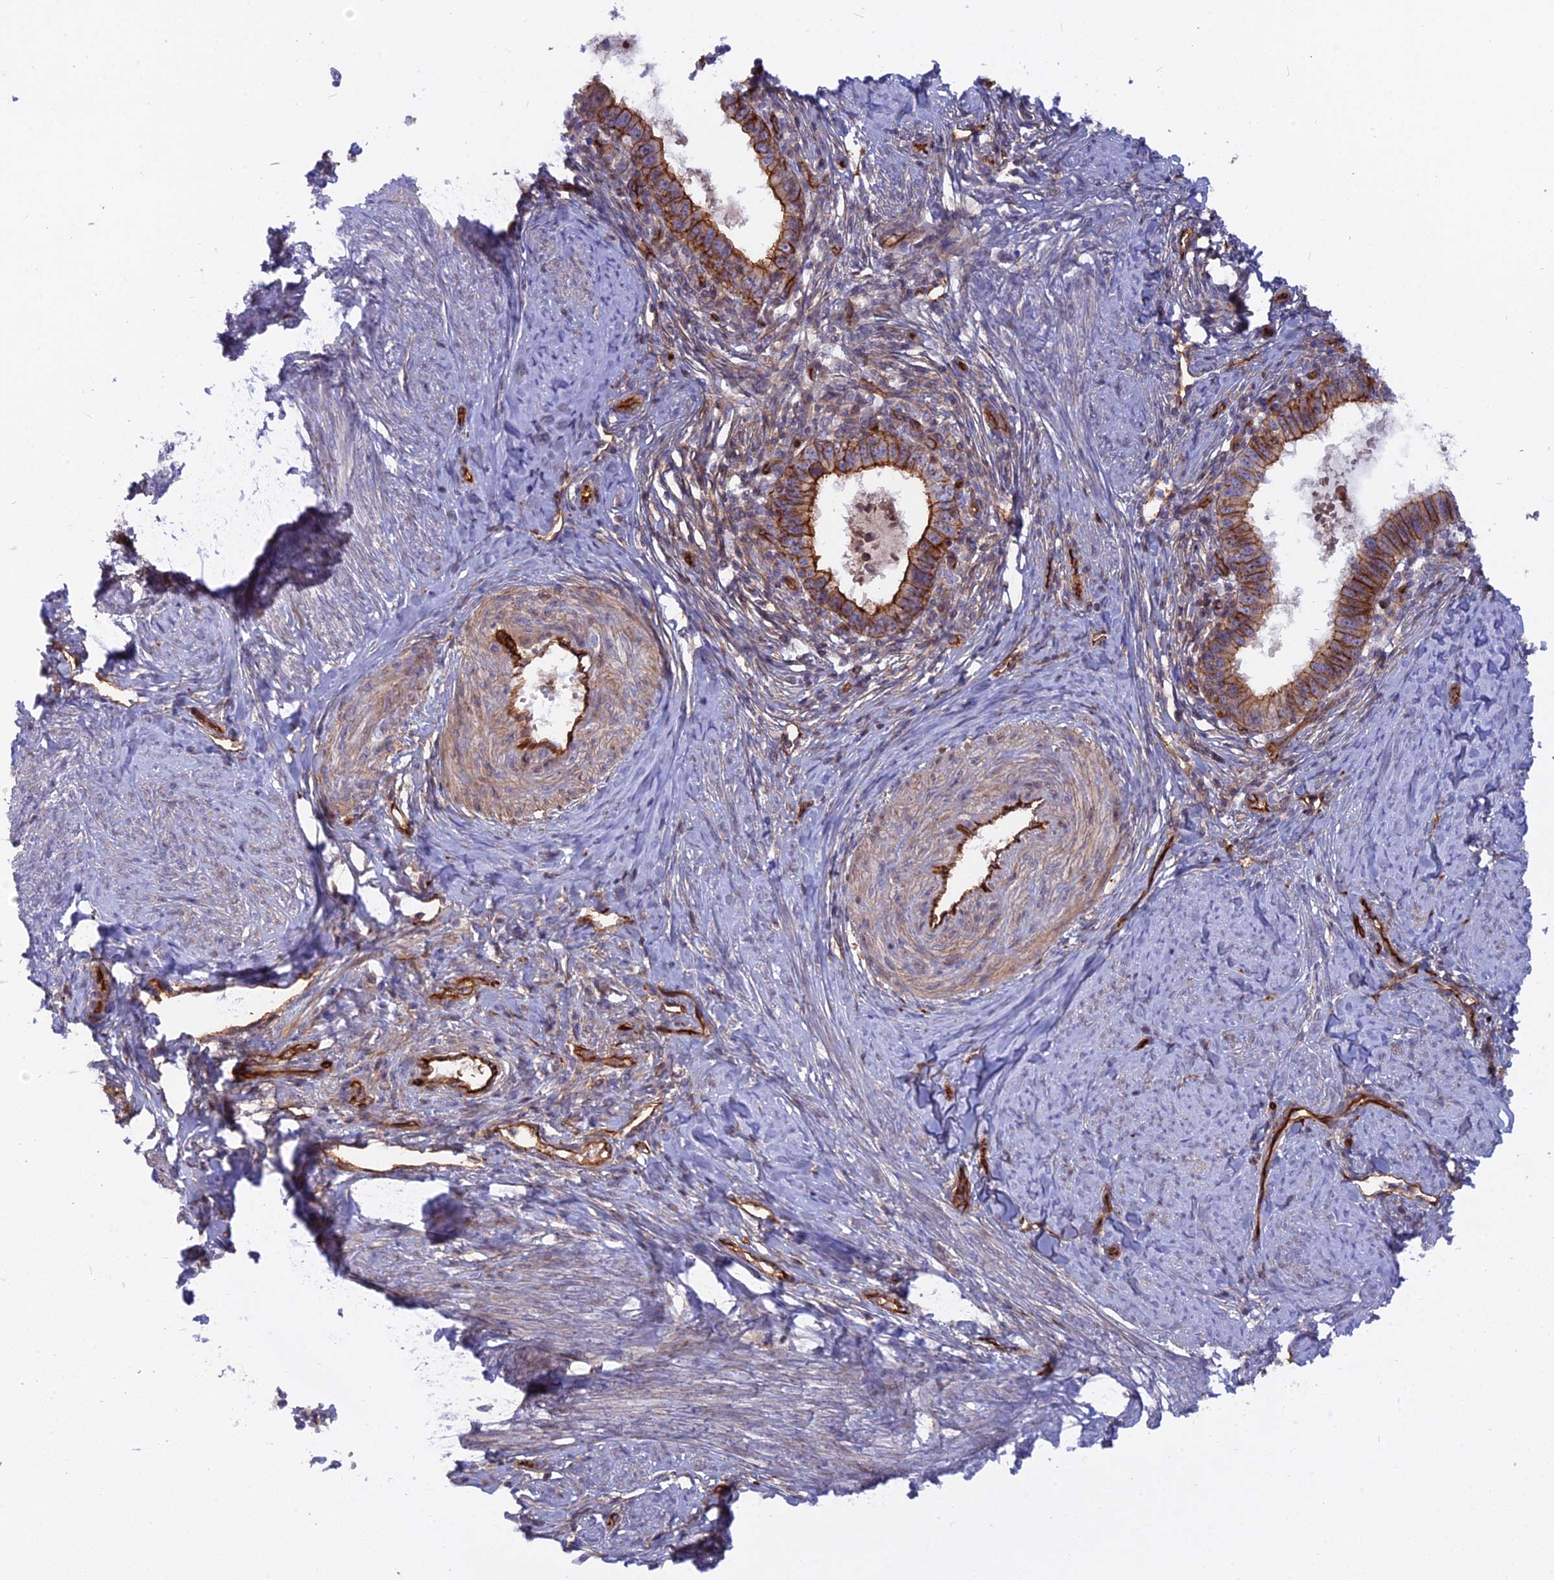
{"staining": {"intensity": "strong", "quantity": ">75%", "location": "cytoplasmic/membranous"}, "tissue": "cervical cancer", "cell_type": "Tumor cells", "image_type": "cancer", "snomed": [{"axis": "morphology", "description": "Adenocarcinoma, NOS"}, {"axis": "topography", "description": "Cervix"}], "caption": "This micrograph demonstrates cervical adenocarcinoma stained with immunohistochemistry to label a protein in brown. The cytoplasmic/membranous of tumor cells show strong positivity for the protein. Nuclei are counter-stained blue.", "gene": "CNBD2", "patient": {"sex": "female", "age": 36}}